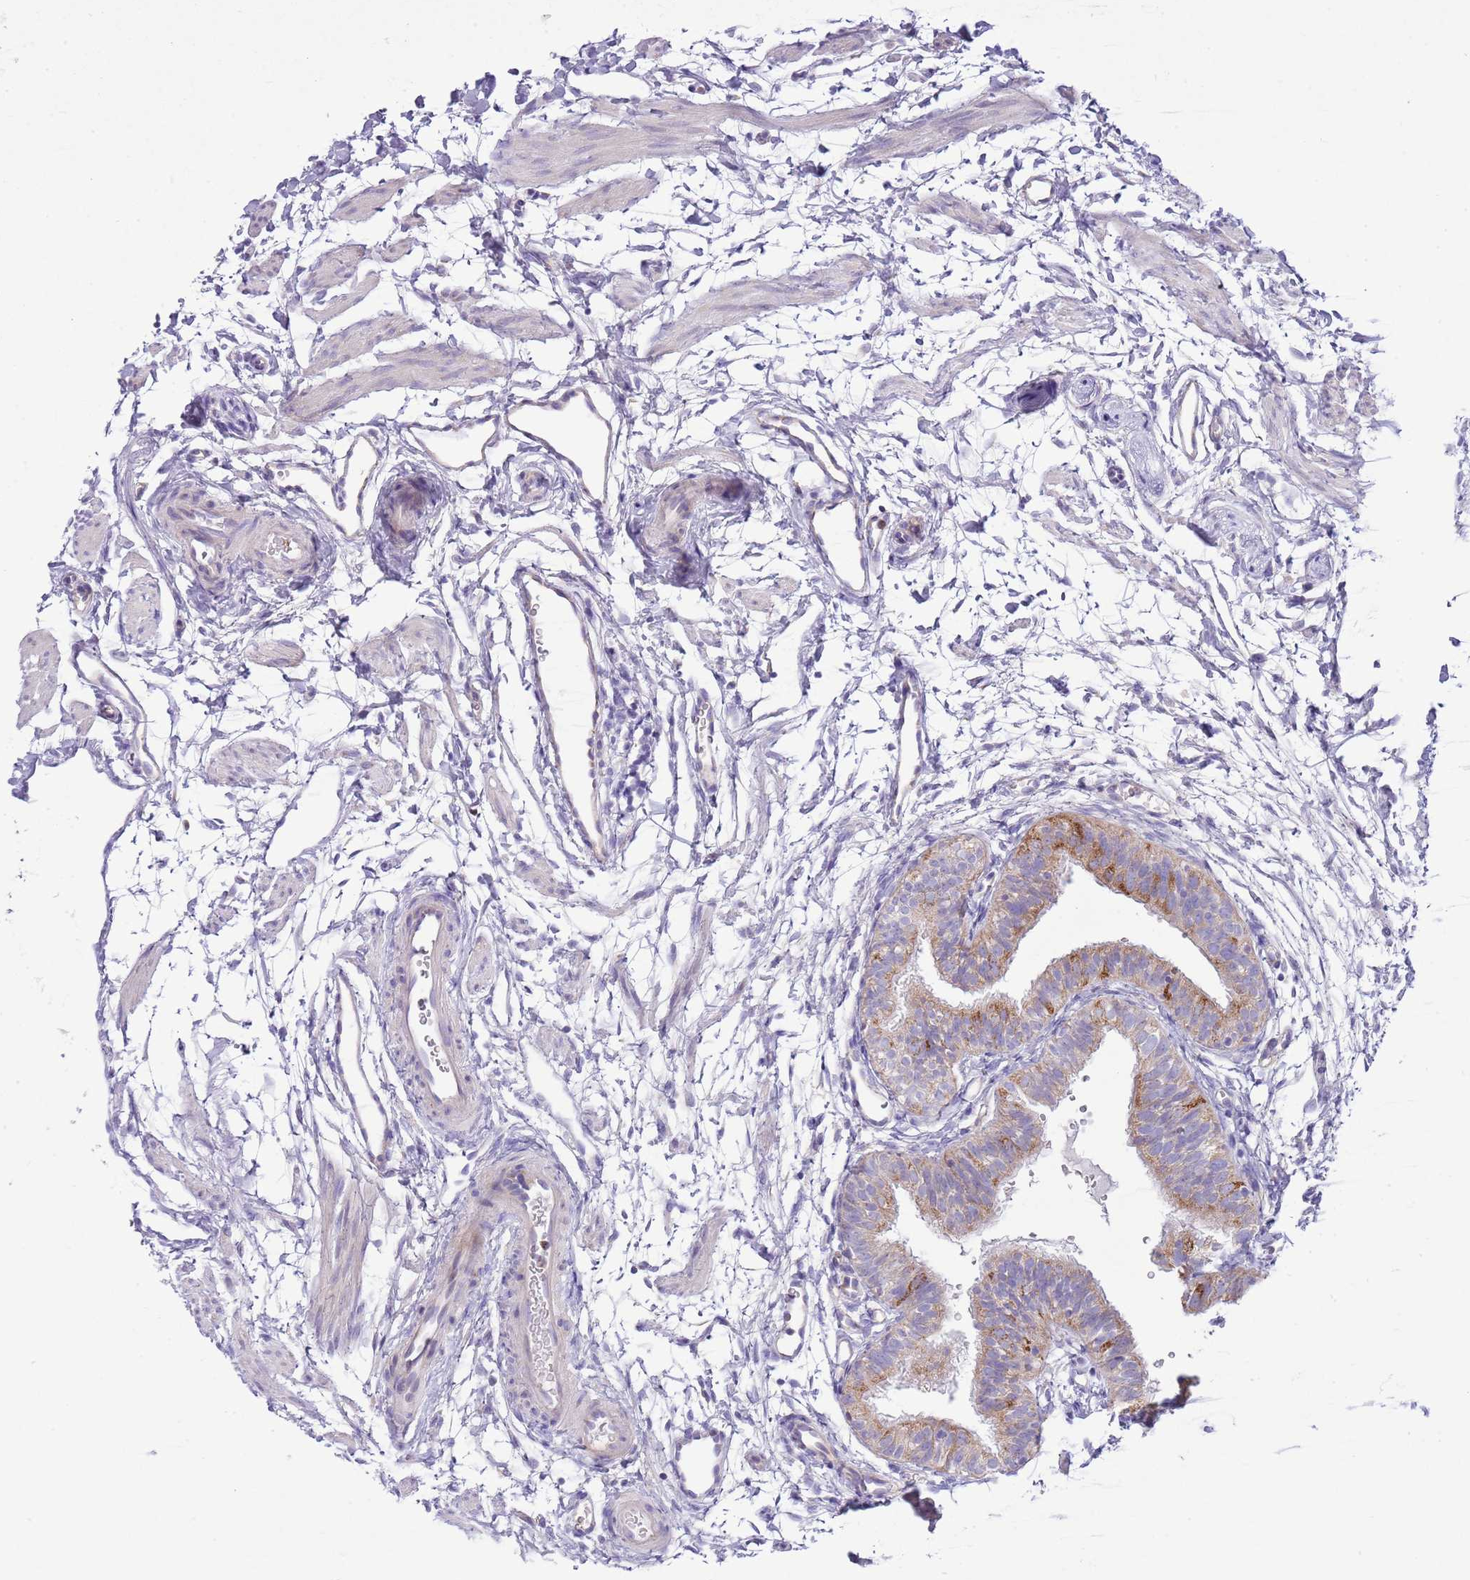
{"staining": {"intensity": "moderate", "quantity": "25%-75%", "location": "cytoplasmic/membranous"}, "tissue": "fallopian tube", "cell_type": "Glandular cells", "image_type": "normal", "snomed": [{"axis": "morphology", "description": "Normal tissue, NOS"}, {"axis": "topography", "description": "Fallopian tube"}], "caption": "Brown immunohistochemical staining in benign human fallopian tube shows moderate cytoplasmic/membranous positivity in about 25%-75% of glandular cells. (DAB IHC, brown staining for protein, blue staining for nuclei).", "gene": "OAZ2", "patient": {"sex": "female", "age": 35}}